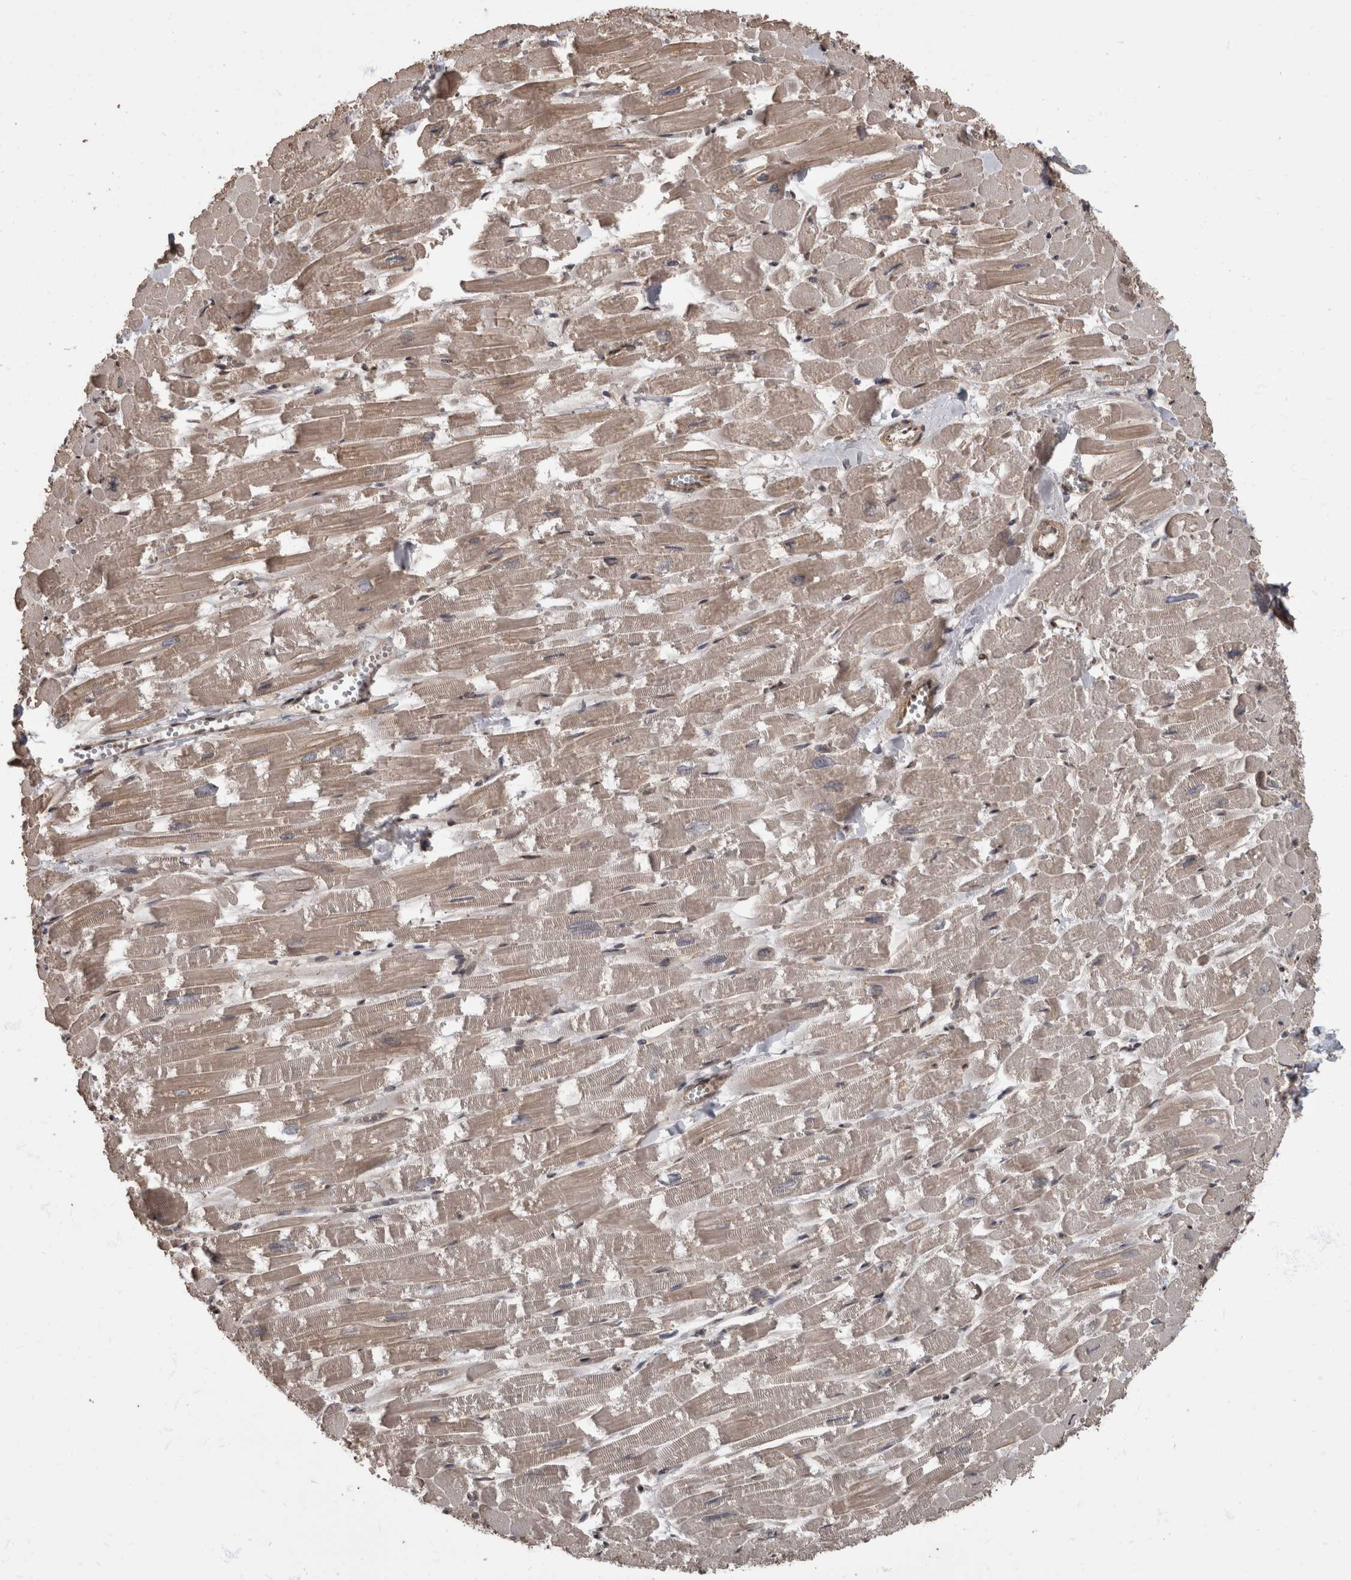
{"staining": {"intensity": "weak", "quantity": "25%-75%", "location": "cytoplasmic/membranous,nuclear"}, "tissue": "heart muscle", "cell_type": "Cardiomyocytes", "image_type": "normal", "snomed": [{"axis": "morphology", "description": "Normal tissue, NOS"}, {"axis": "topography", "description": "Heart"}], "caption": "Protein staining demonstrates weak cytoplasmic/membranous,nuclear expression in approximately 25%-75% of cardiomyocytes in normal heart muscle.", "gene": "AKT3", "patient": {"sex": "male", "age": 54}}